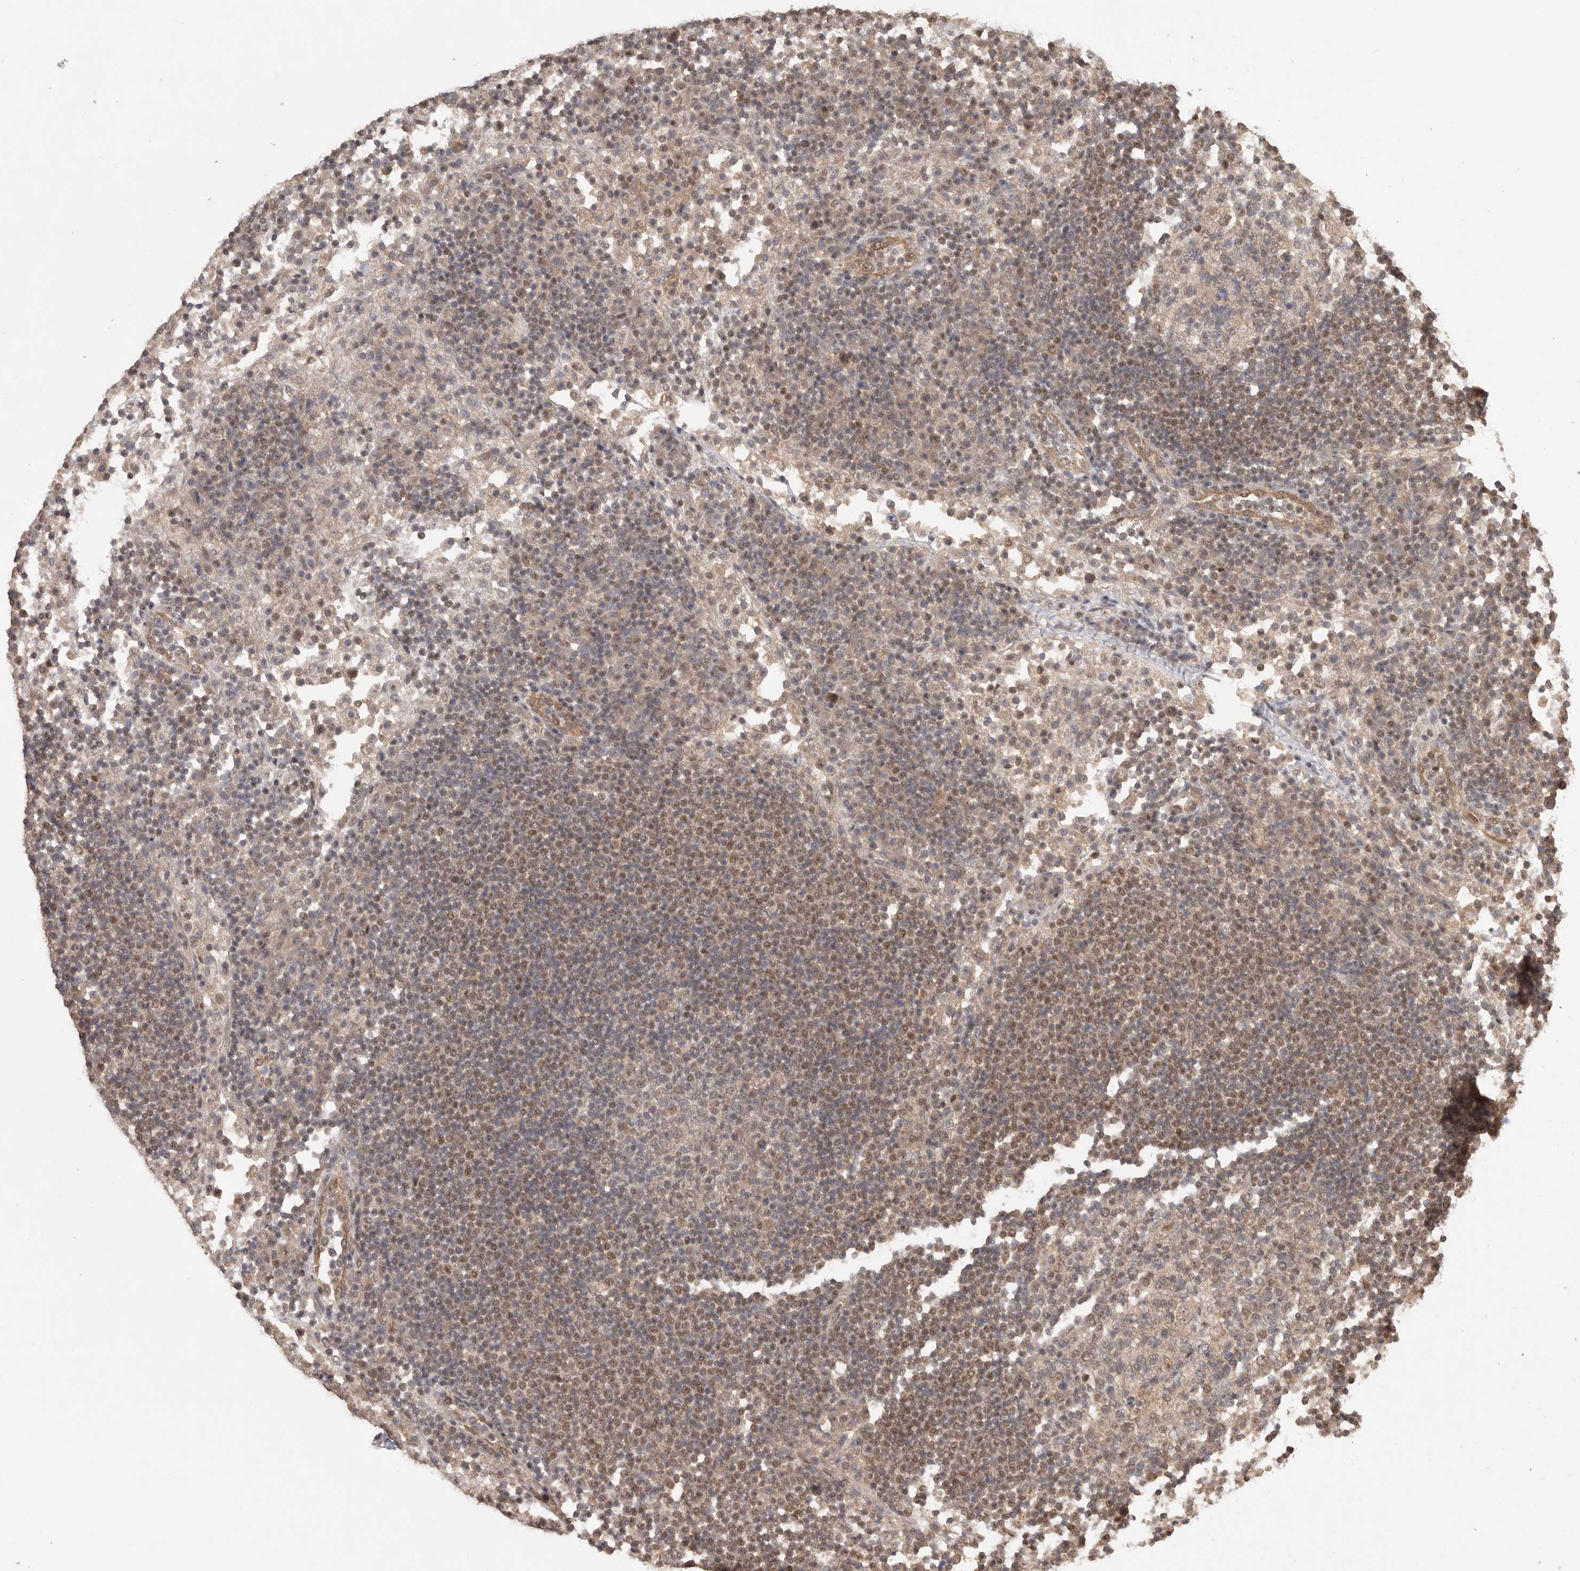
{"staining": {"intensity": "moderate", "quantity": ">75%", "location": "cytoplasmic/membranous,nuclear"}, "tissue": "lymph node", "cell_type": "Germinal center cells", "image_type": "normal", "snomed": [{"axis": "morphology", "description": "Normal tissue, NOS"}, {"axis": "topography", "description": "Lymph node"}], "caption": "IHC micrograph of benign lymph node: human lymph node stained using immunohistochemistry displays medium levels of moderate protein expression localized specifically in the cytoplasmic/membranous,nuclear of germinal center cells, appearing as a cytoplasmic/membranous,nuclear brown color.", "gene": "DFFA", "patient": {"sex": "female", "age": 53}}